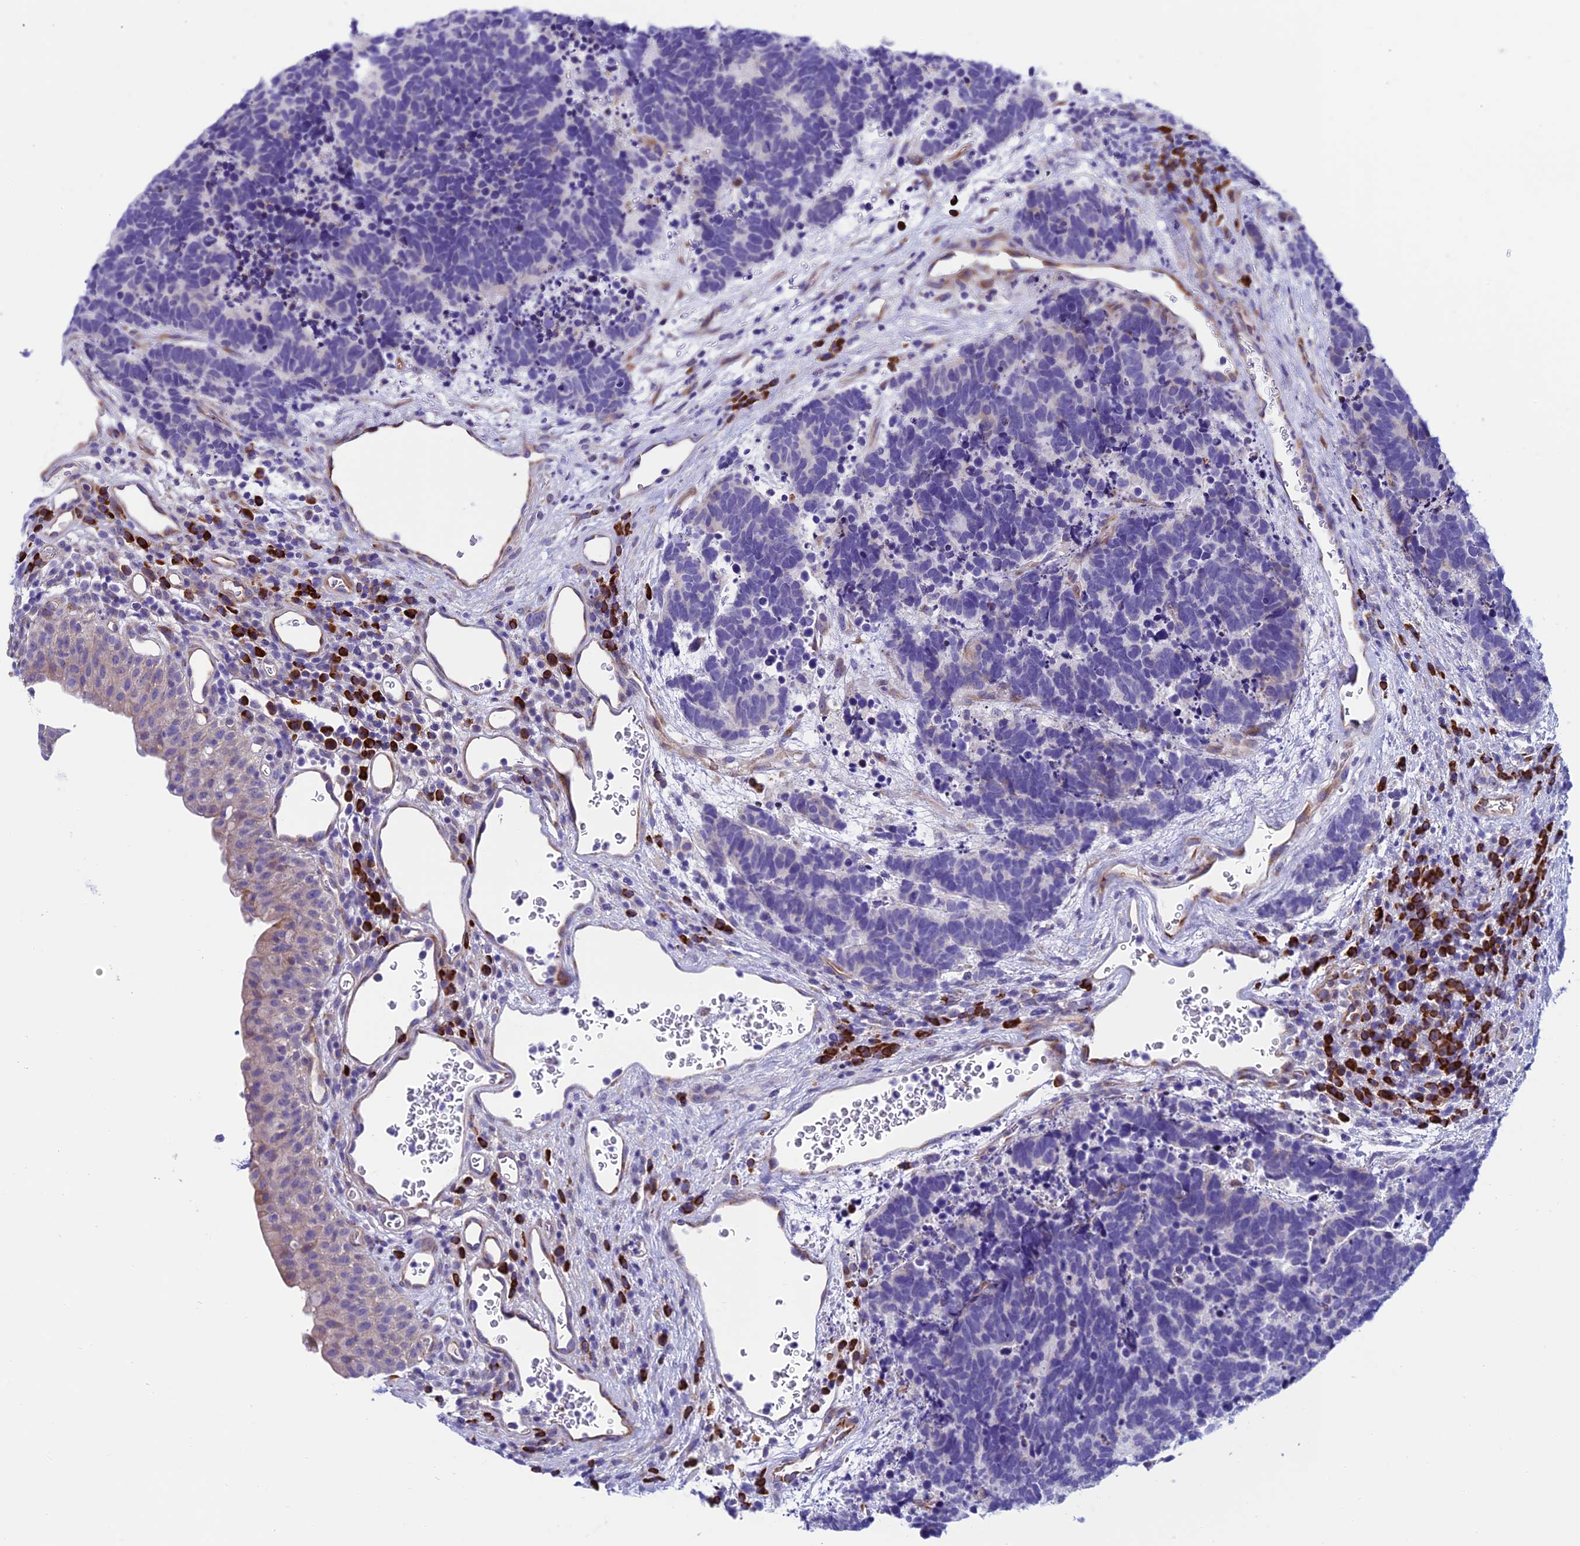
{"staining": {"intensity": "negative", "quantity": "none", "location": "none"}, "tissue": "carcinoid", "cell_type": "Tumor cells", "image_type": "cancer", "snomed": [{"axis": "morphology", "description": "Carcinoma, NOS"}, {"axis": "morphology", "description": "Carcinoid, malignant, NOS"}, {"axis": "topography", "description": "Urinary bladder"}], "caption": "Carcinoid stained for a protein using immunohistochemistry demonstrates no staining tumor cells.", "gene": "MACIR", "patient": {"sex": "male", "age": 57}}